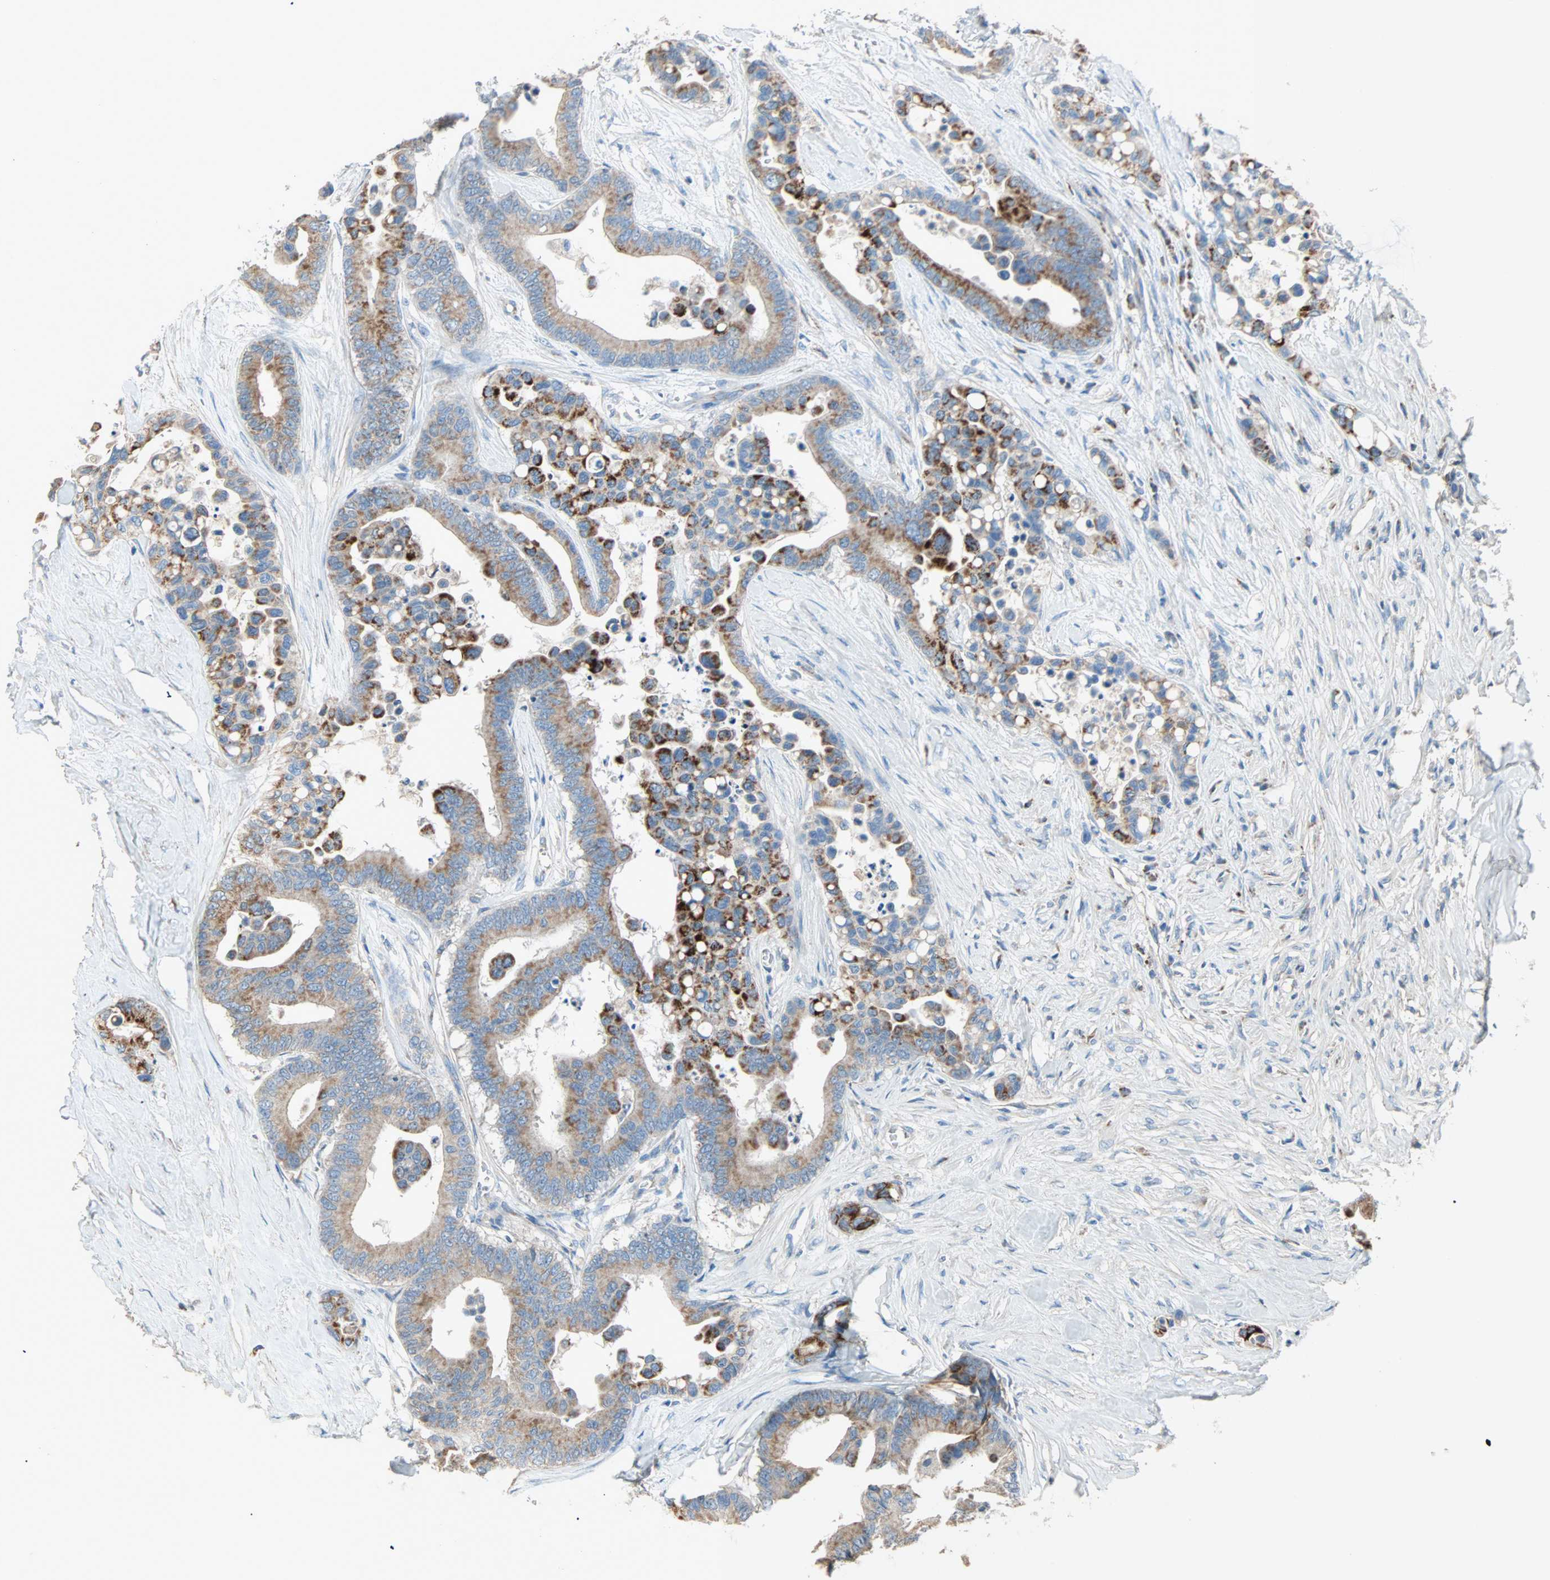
{"staining": {"intensity": "moderate", "quantity": ">75%", "location": "cytoplasmic/membranous"}, "tissue": "colorectal cancer", "cell_type": "Tumor cells", "image_type": "cancer", "snomed": [{"axis": "morphology", "description": "Normal tissue, NOS"}, {"axis": "morphology", "description": "Adenocarcinoma, NOS"}, {"axis": "topography", "description": "Colon"}], "caption": "Human colorectal cancer stained with a protein marker displays moderate staining in tumor cells.", "gene": "ACVRL1", "patient": {"sex": "male", "age": 82}}